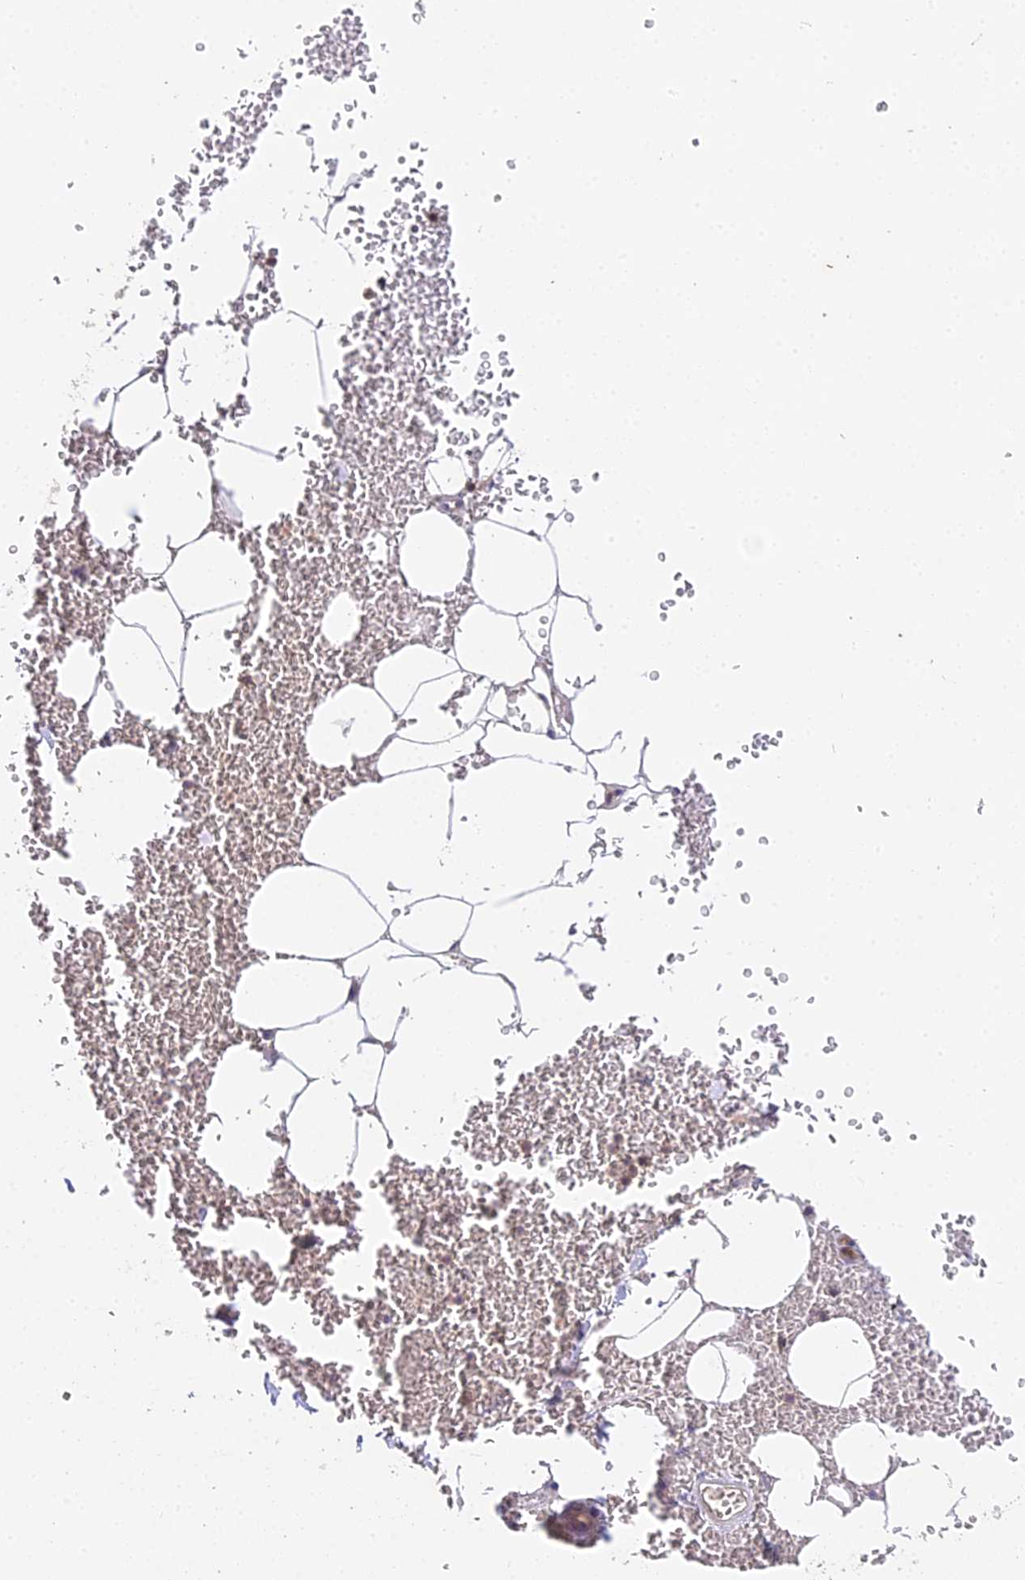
{"staining": {"intensity": "negative", "quantity": "none", "location": "none"}, "tissue": "adipose tissue", "cell_type": "Adipocytes", "image_type": "normal", "snomed": [{"axis": "morphology", "description": "Normal tissue, NOS"}, {"axis": "topography", "description": "Adipose tissue"}, {"axis": "topography", "description": "Peripheral nerve tissue"}], "caption": "Histopathology image shows no significant protein expression in adipocytes of benign adipose tissue. (Brightfield microscopy of DAB (3,3'-diaminobenzidine) immunohistochemistry at high magnification).", "gene": "TPRX1", "patient": {"sex": "male", "age": 52}}